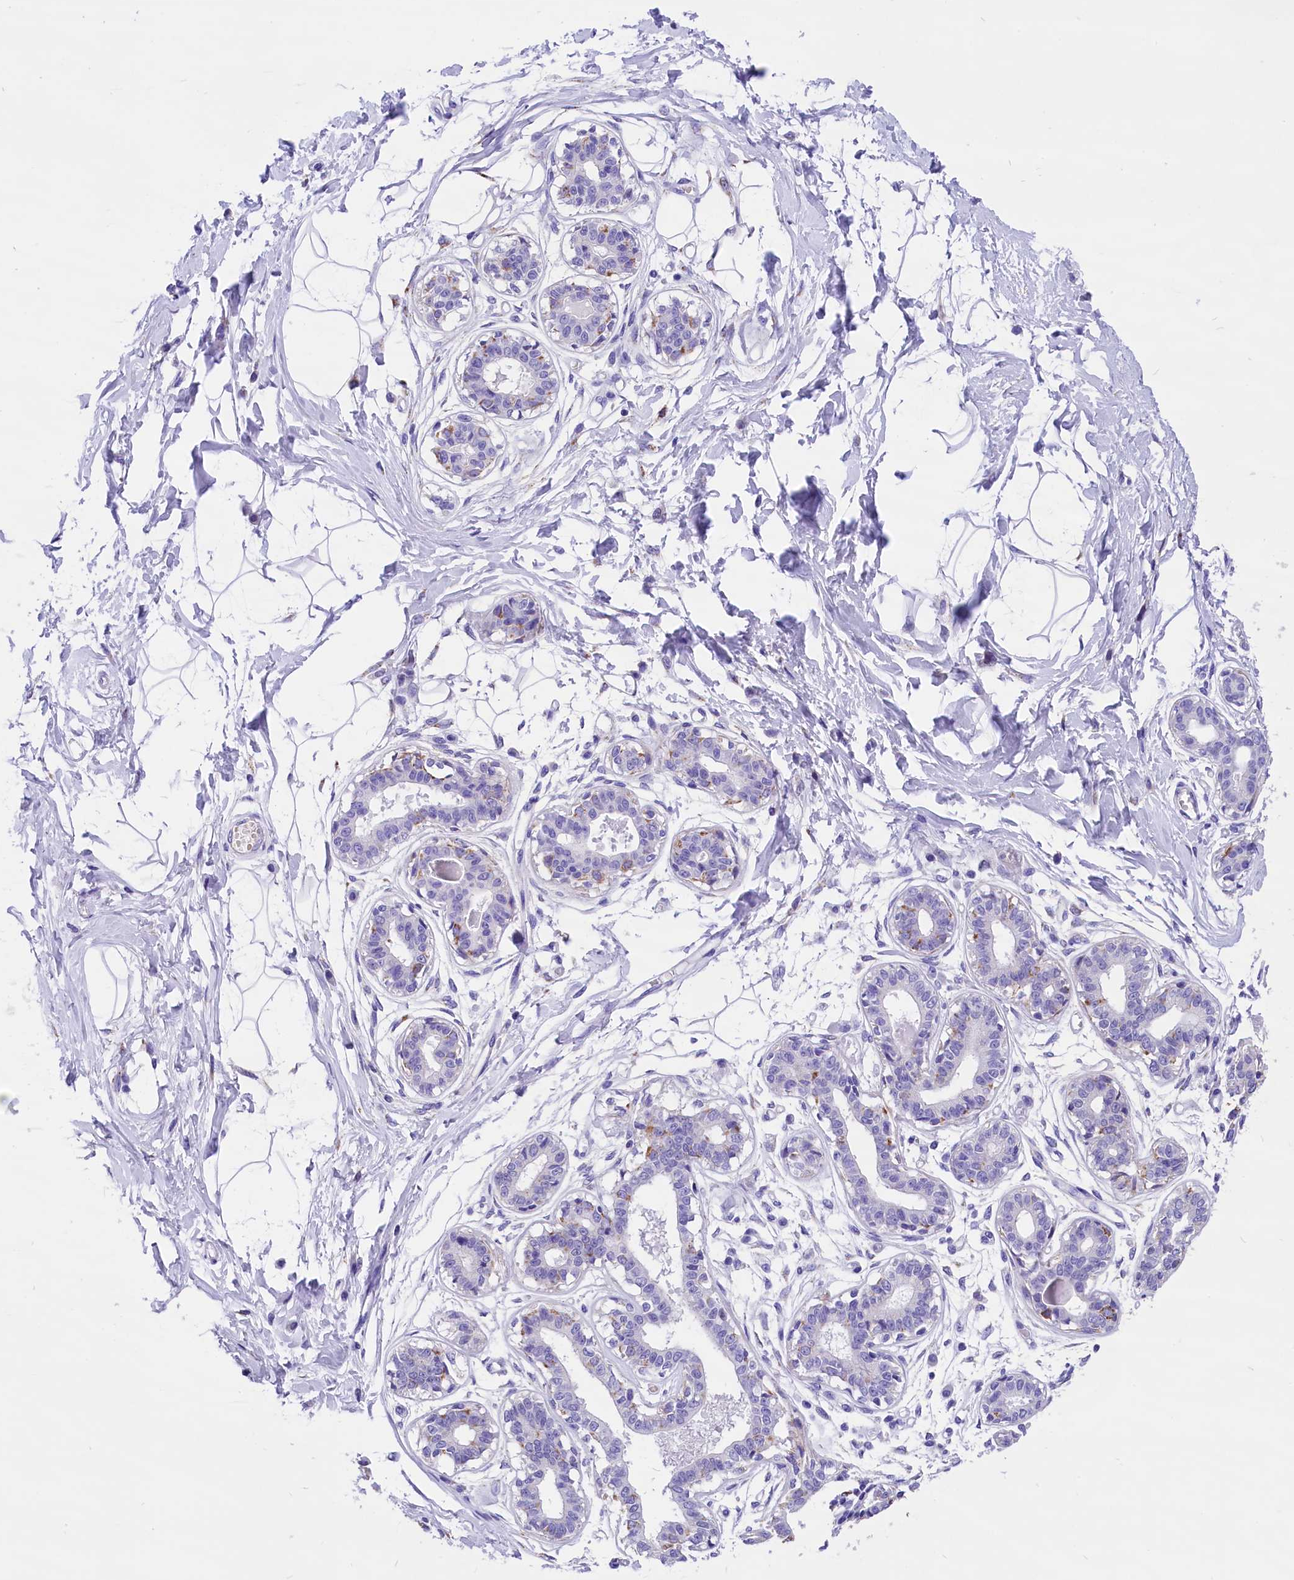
{"staining": {"intensity": "negative", "quantity": "none", "location": "none"}, "tissue": "breast", "cell_type": "Adipocytes", "image_type": "normal", "snomed": [{"axis": "morphology", "description": "Normal tissue, NOS"}, {"axis": "topography", "description": "Breast"}], "caption": "This histopathology image is of unremarkable breast stained with immunohistochemistry (IHC) to label a protein in brown with the nuclei are counter-stained blue. There is no staining in adipocytes.", "gene": "ABAT", "patient": {"sex": "female", "age": 45}}